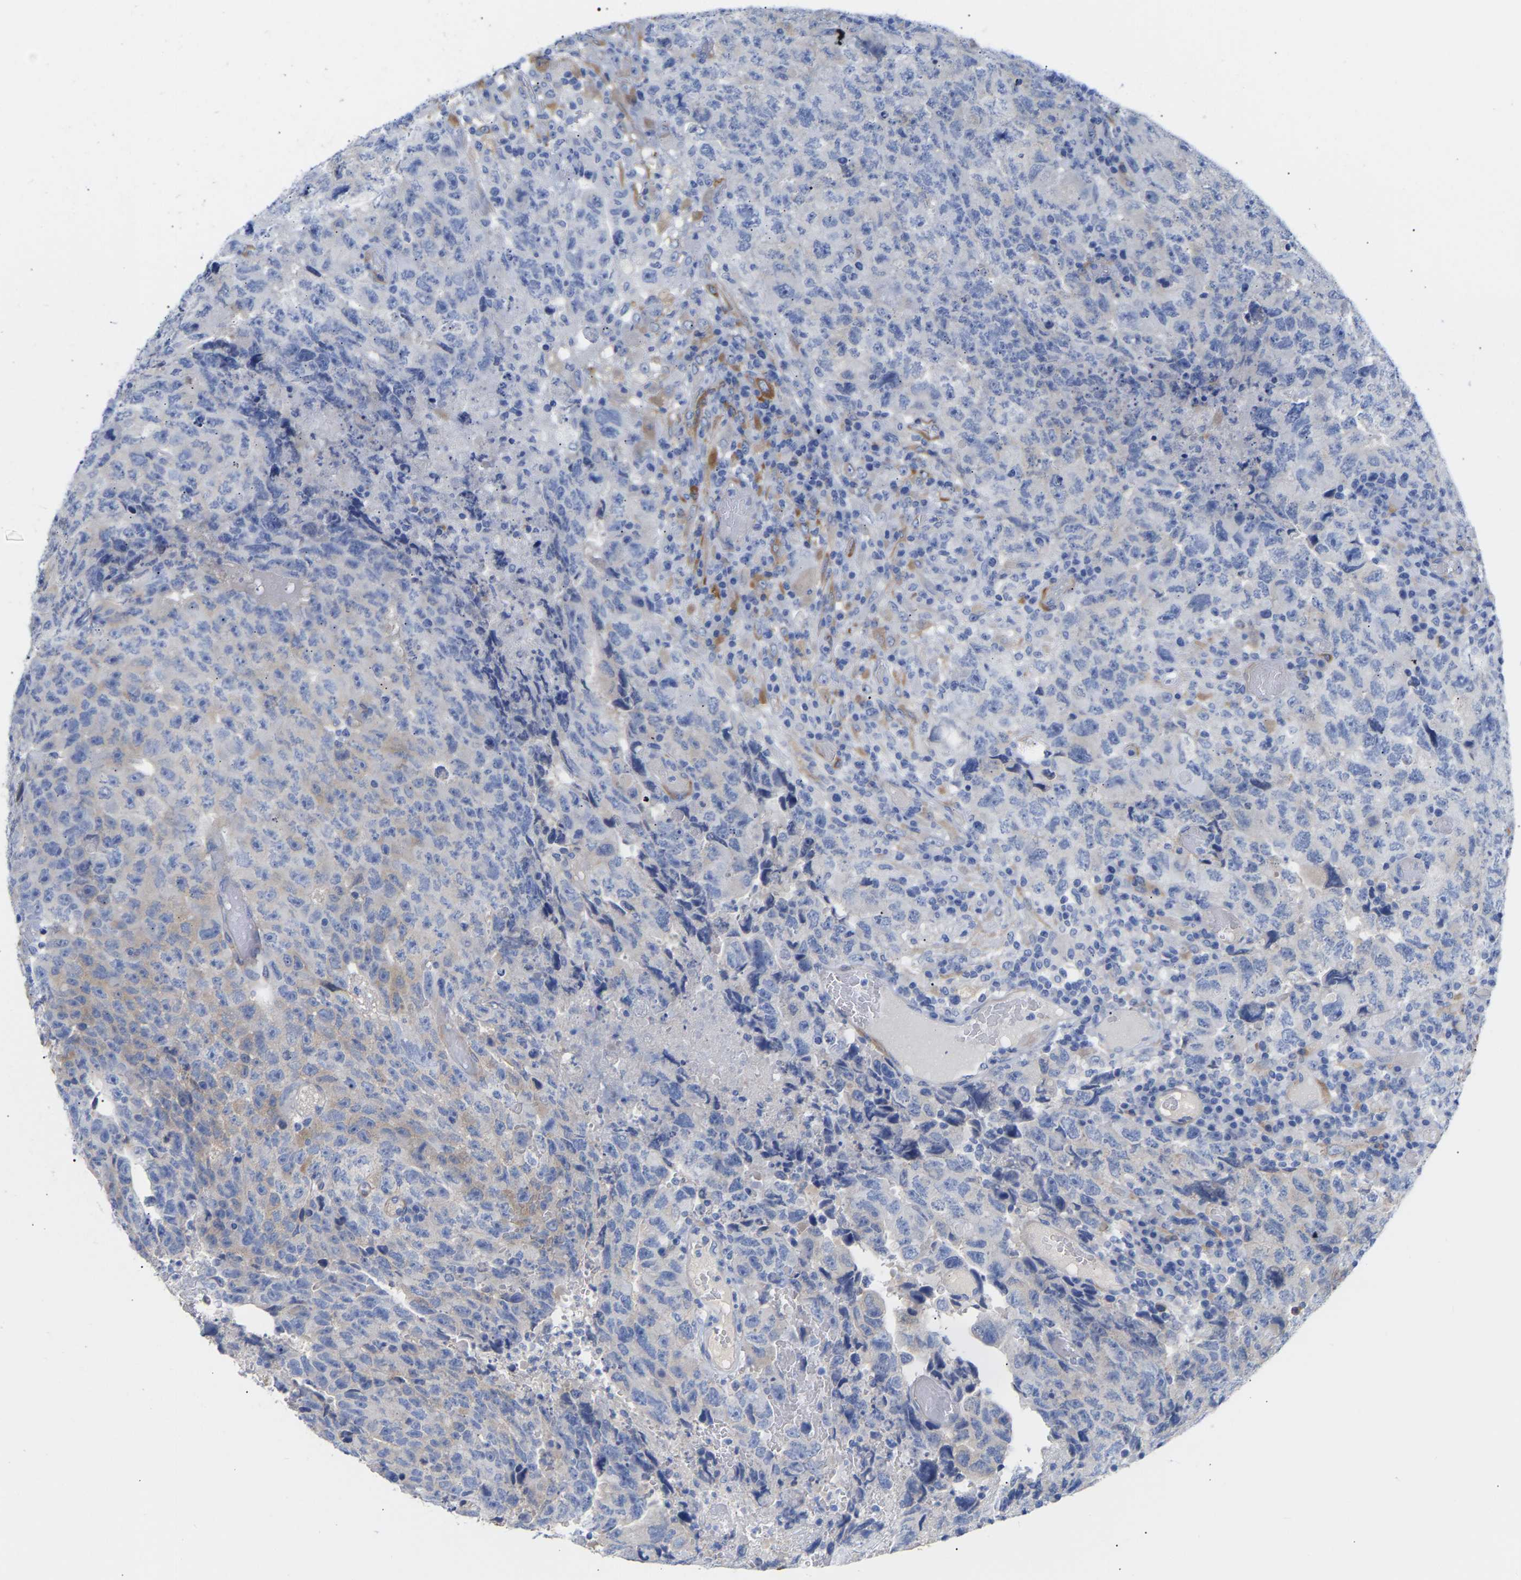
{"staining": {"intensity": "weak", "quantity": "<25%", "location": "cytoplasmic/membranous"}, "tissue": "testis cancer", "cell_type": "Tumor cells", "image_type": "cancer", "snomed": [{"axis": "morphology", "description": "Necrosis, NOS"}, {"axis": "morphology", "description": "Carcinoma, Embryonal, NOS"}, {"axis": "topography", "description": "Testis"}], "caption": "Immunohistochemistry (IHC) of human testis cancer displays no expression in tumor cells.", "gene": "AMPH", "patient": {"sex": "male", "age": 19}}